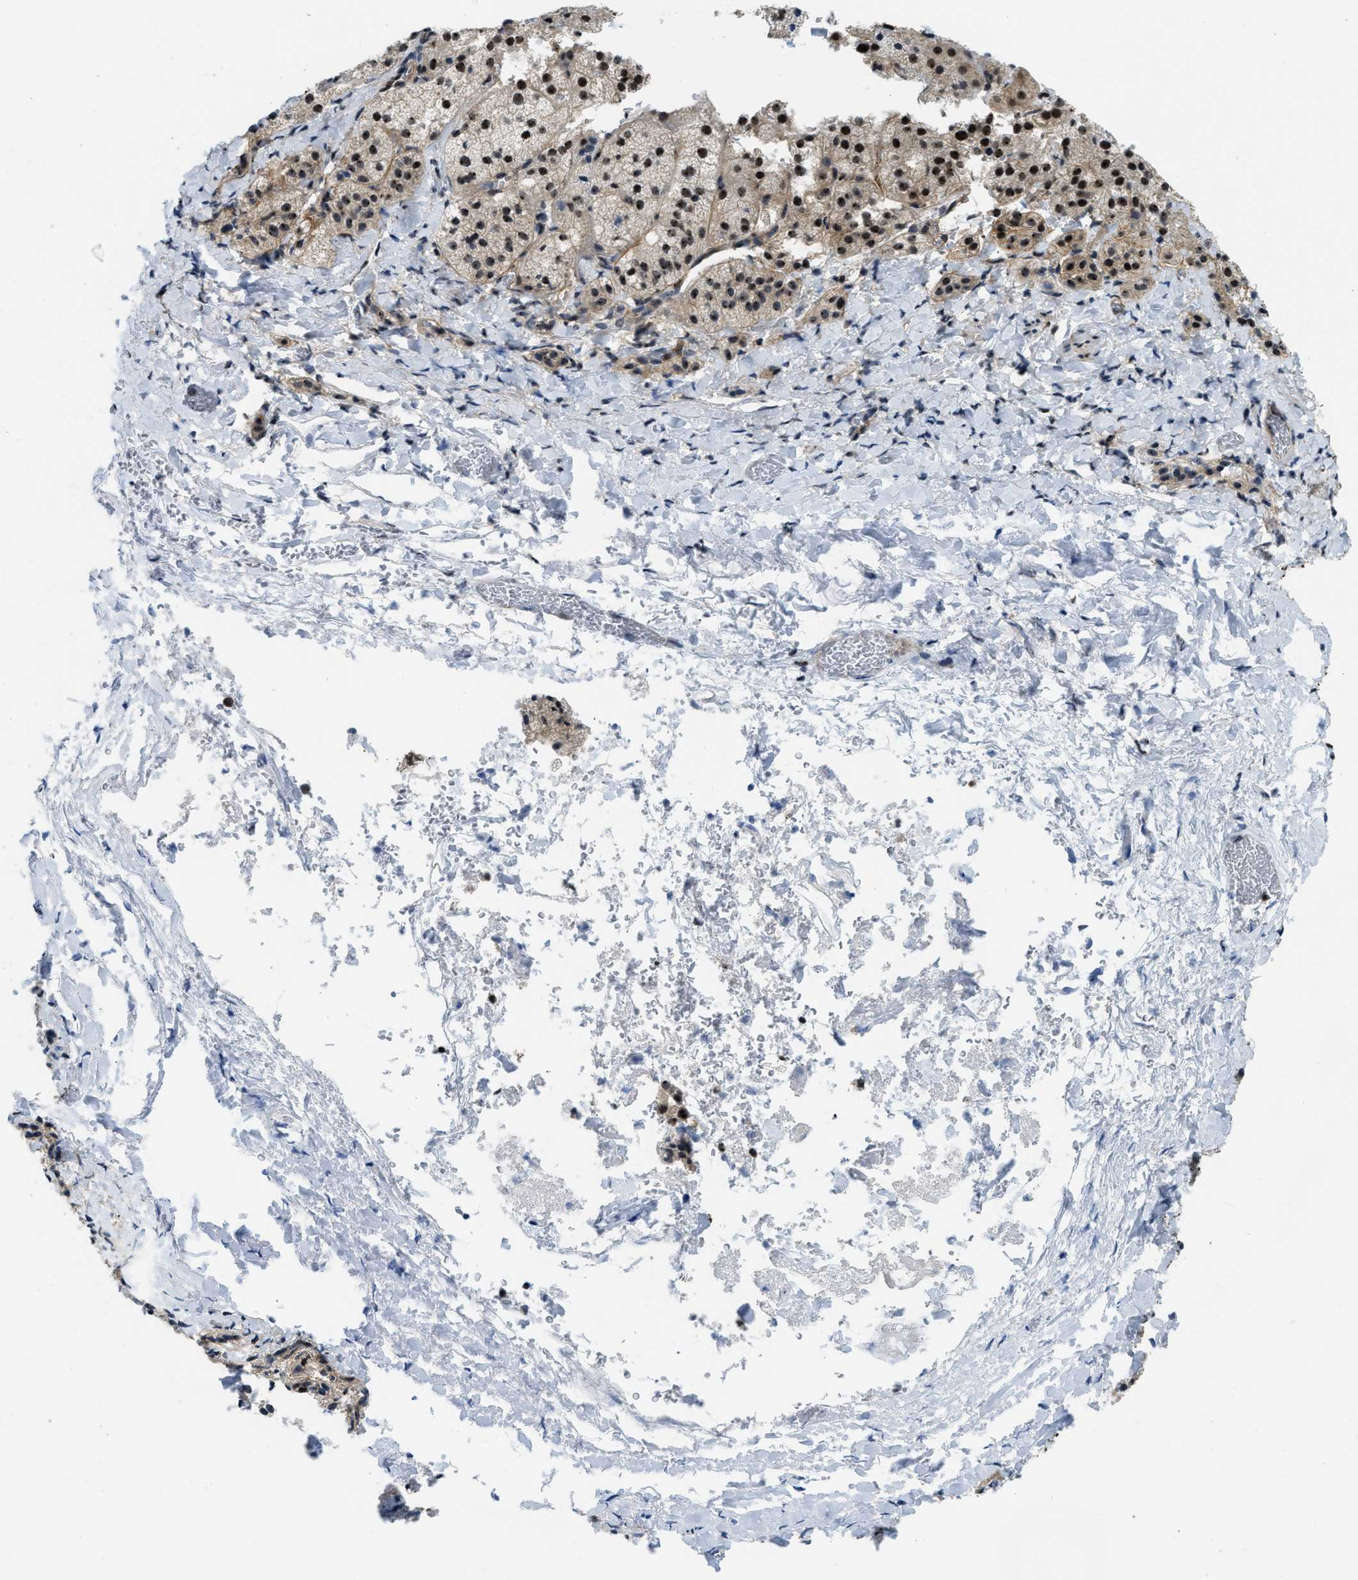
{"staining": {"intensity": "moderate", "quantity": ">75%", "location": "nuclear"}, "tissue": "adrenal gland", "cell_type": "Glandular cells", "image_type": "normal", "snomed": [{"axis": "morphology", "description": "Normal tissue, NOS"}, {"axis": "topography", "description": "Adrenal gland"}], "caption": "Moderate nuclear expression is identified in approximately >75% of glandular cells in normal adrenal gland.", "gene": "E2F1", "patient": {"sex": "female", "age": 44}}